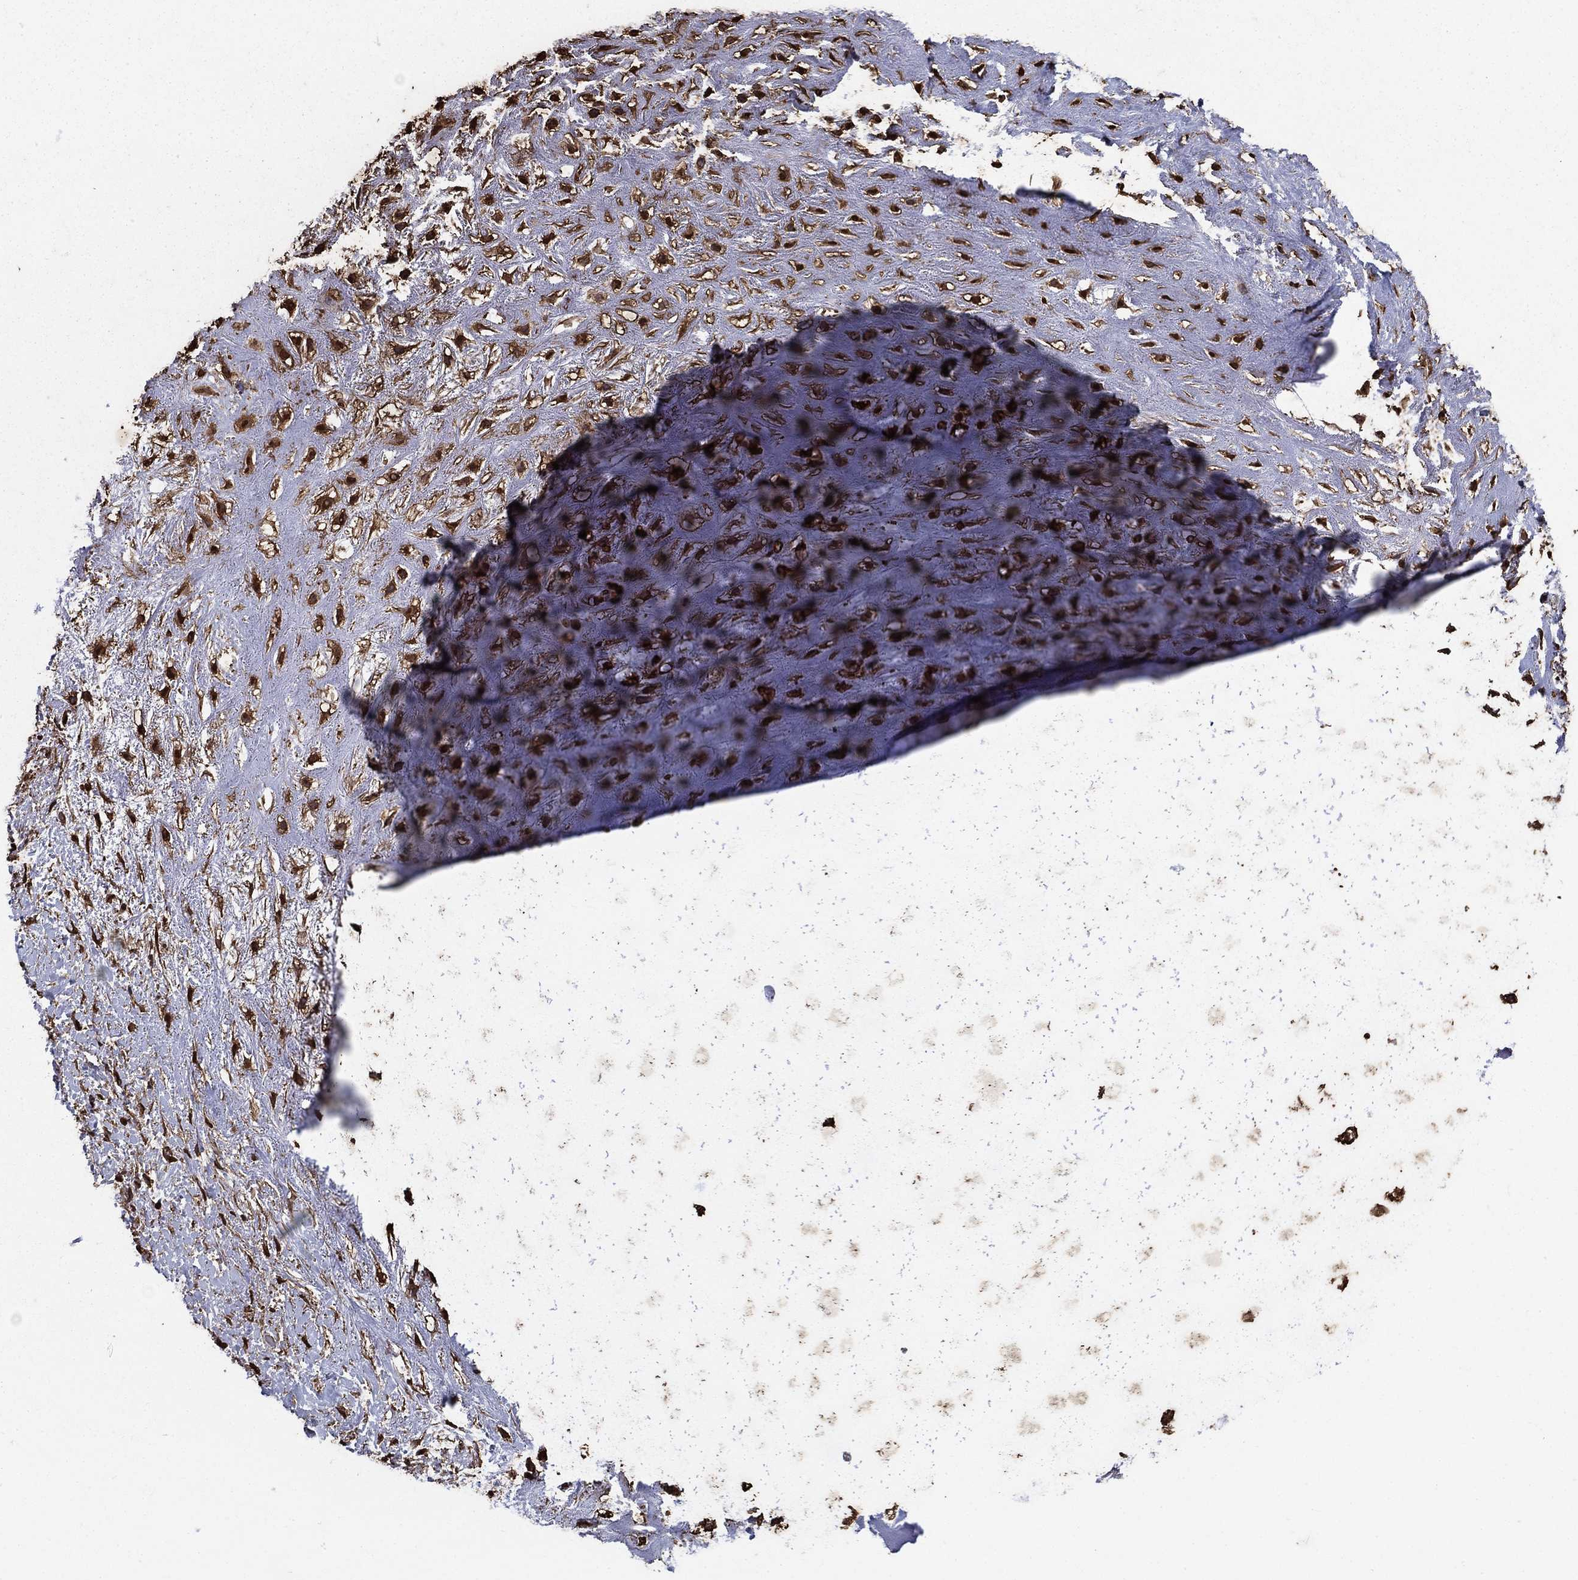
{"staining": {"intensity": "negative", "quantity": "none", "location": "none"}, "tissue": "adipose tissue", "cell_type": "Adipocytes", "image_type": "normal", "snomed": [{"axis": "morphology", "description": "Normal tissue, NOS"}, {"axis": "morphology", "description": "Squamous cell carcinoma, NOS"}, {"axis": "topography", "description": "Cartilage tissue"}, {"axis": "topography", "description": "Head-Neck"}], "caption": "DAB immunohistochemical staining of normal human adipose tissue demonstrates no significant positivity in adipocytes. (Stains: DAB (3,3'-diaminobenzidine) IHC with hematoxylin counter stain, Microscopy: brightfield microscopy at high magnification).", "gene": "GAPDH", "patient": {"sex": "male", "age": 62}}